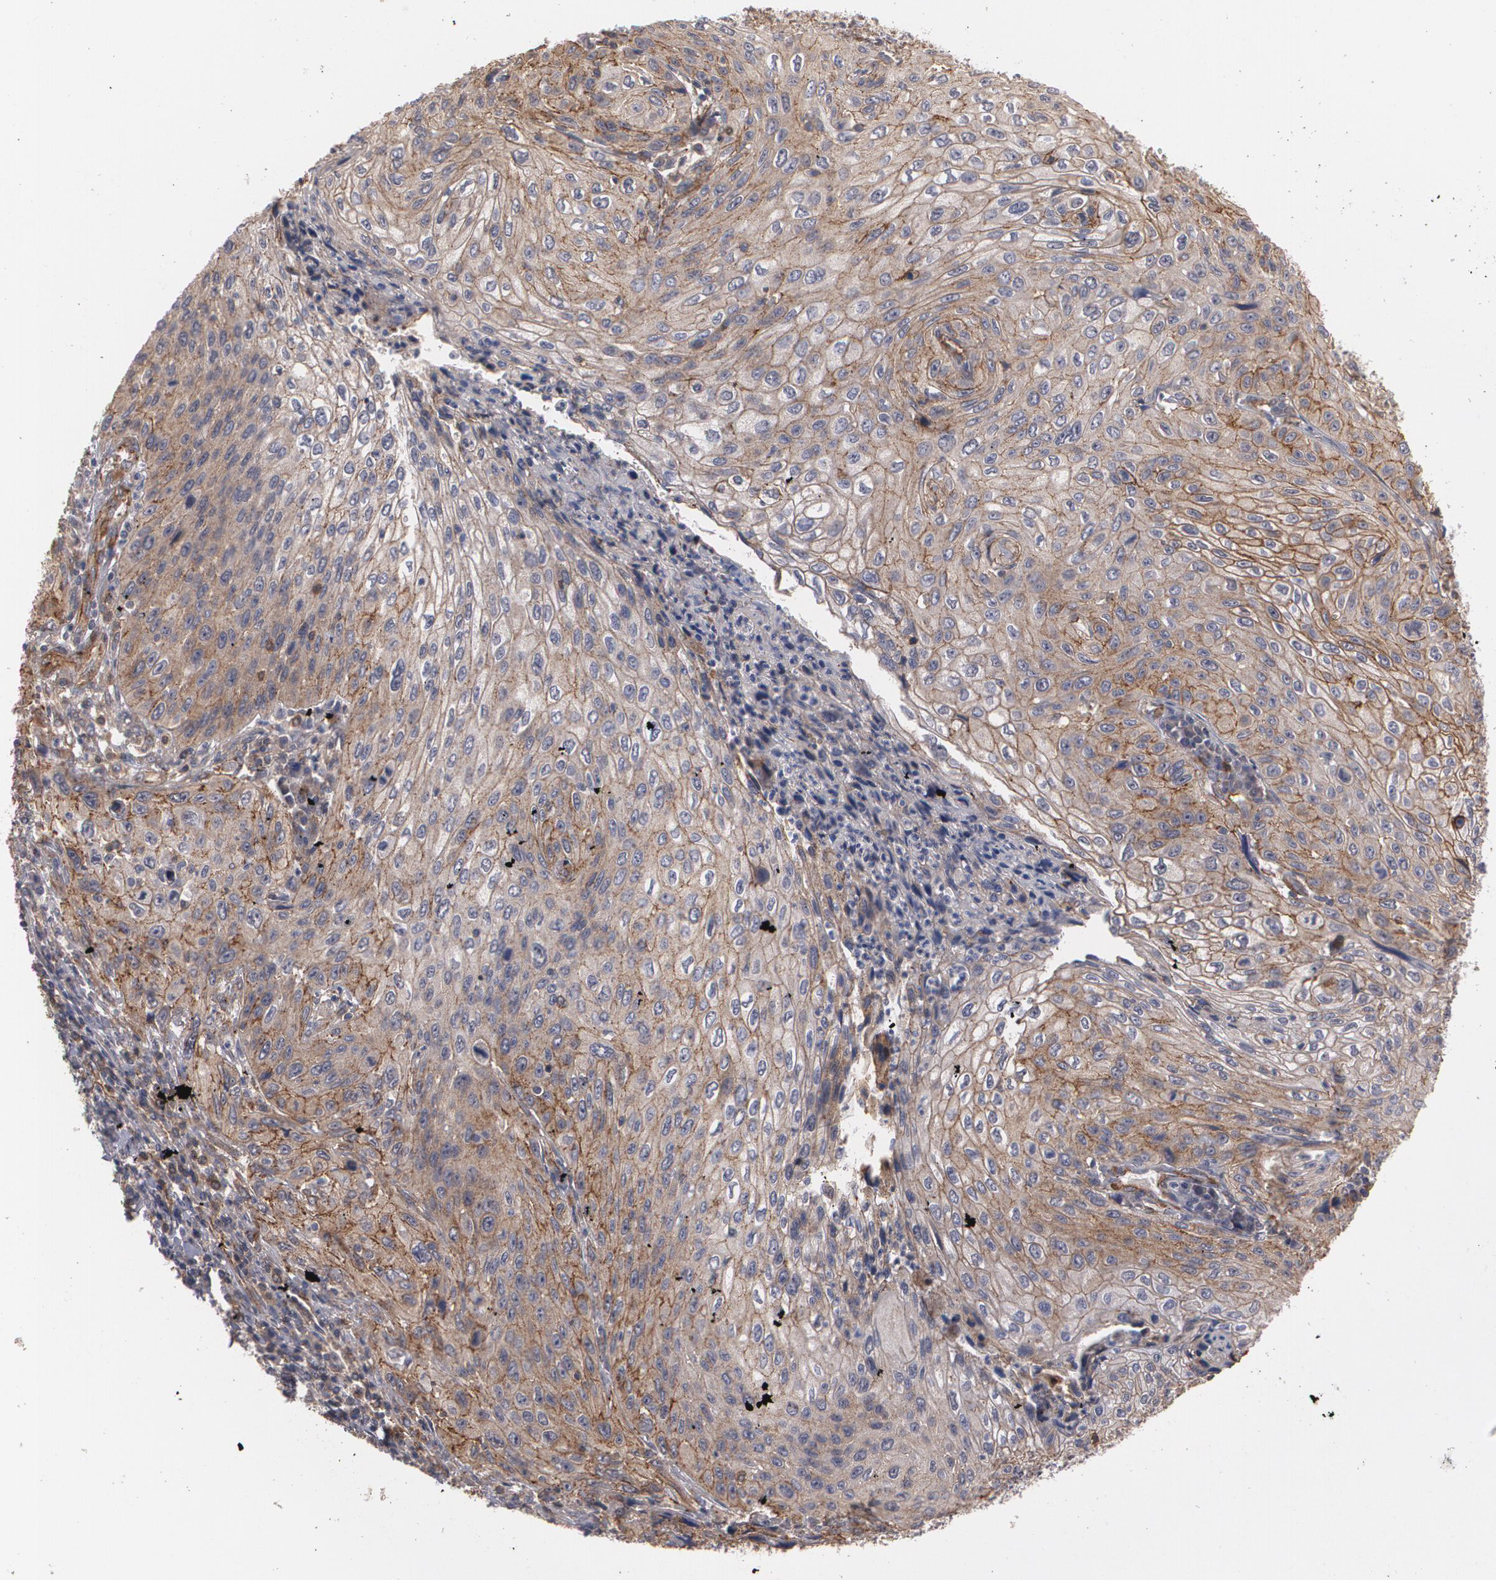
{"staining": {"intensity": "moderate", "quantity": ">75%", "location": "cytoplasmic/membranous"}, "tissue": "cervical cancer", "cell_type": "Tumor cells", "image_type": "cancer", "snomed": [{"axis": "morphology", "description": "Squamous cell carcinoma, NOS"}, {"axis": "topography", "description": "Cervix"}], "caption": "Immunohistochemistry staining of cervical squamous cell carcinoma, which displays medium levels of moderate cytoplasmic/membranous expression in approximately >75% of tumor cells indicating moderate cytoplasmic/membranous protein expression. The staining was performed using DAB (3,3'-diaminobenzidine) (brown) for protein detection and nuclei were counterstained in hematoxylin (blue).", "gene": "TJP1", "patient": {"sex": "female", "age": 32}}